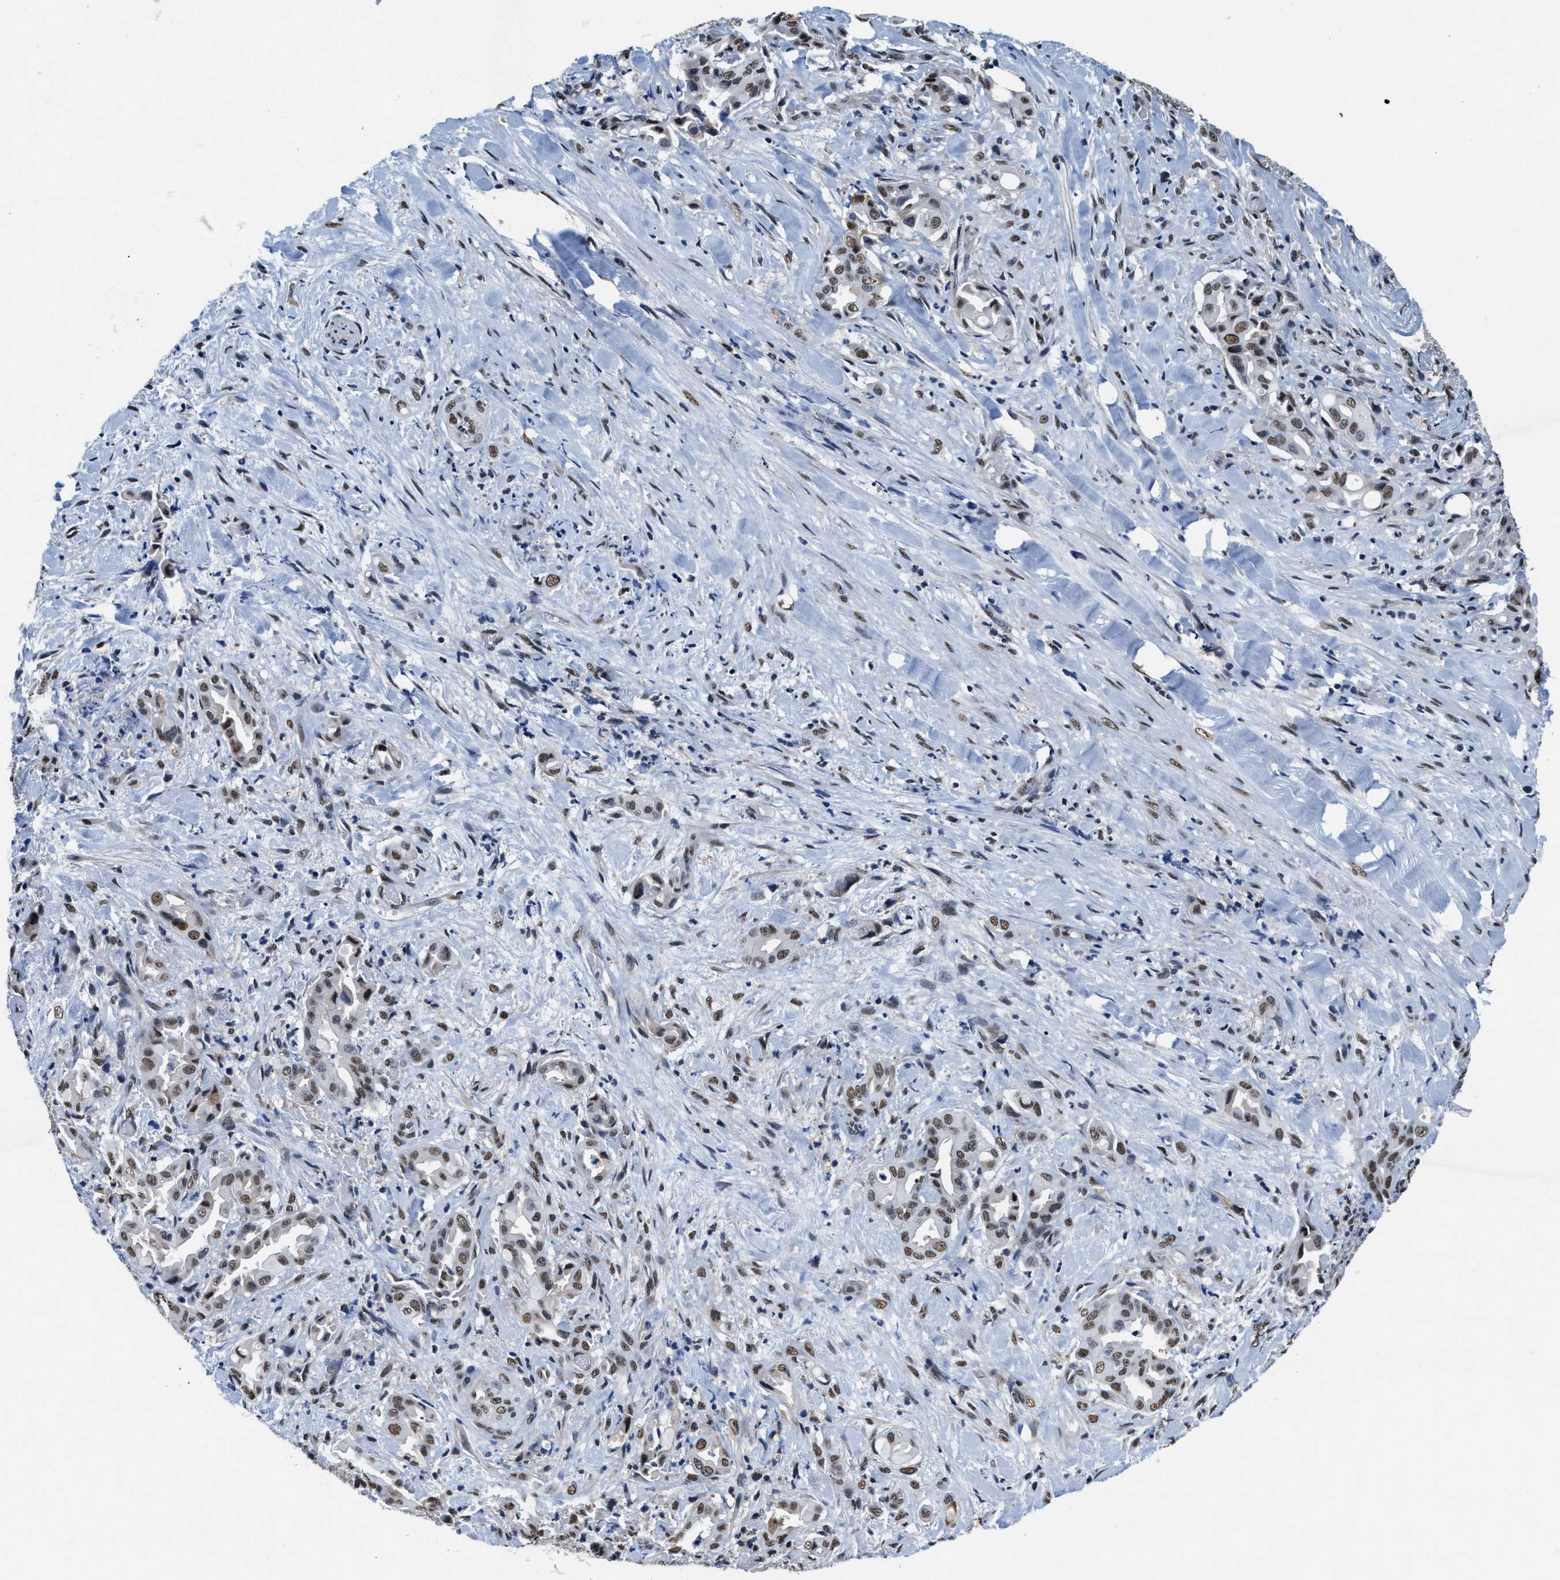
{"staining": {"intensity": "weak", "quantity": ">75%", "location": "nuclear"}, "tissue": "liver cancer", "cell_type": "Tumor cells", "image_type": "cancer", "snomed": [{"axis": "morphology", "description": "Cholangiocarcinoma"}, {"axis": "topography", "description": "Liver"}], "caption": "IHC photomicrograph of neoplastic tissue: human liver cancer (cholangiocarcinoma) stained using immunohistochemistry demonstrates low levels of weak protein expression localized specifically in the nuclear of tumor cells, appearing as a nuclear brown color.", "gene": "SUPT16H", "patient": {"sex": "female", "age": 68}}